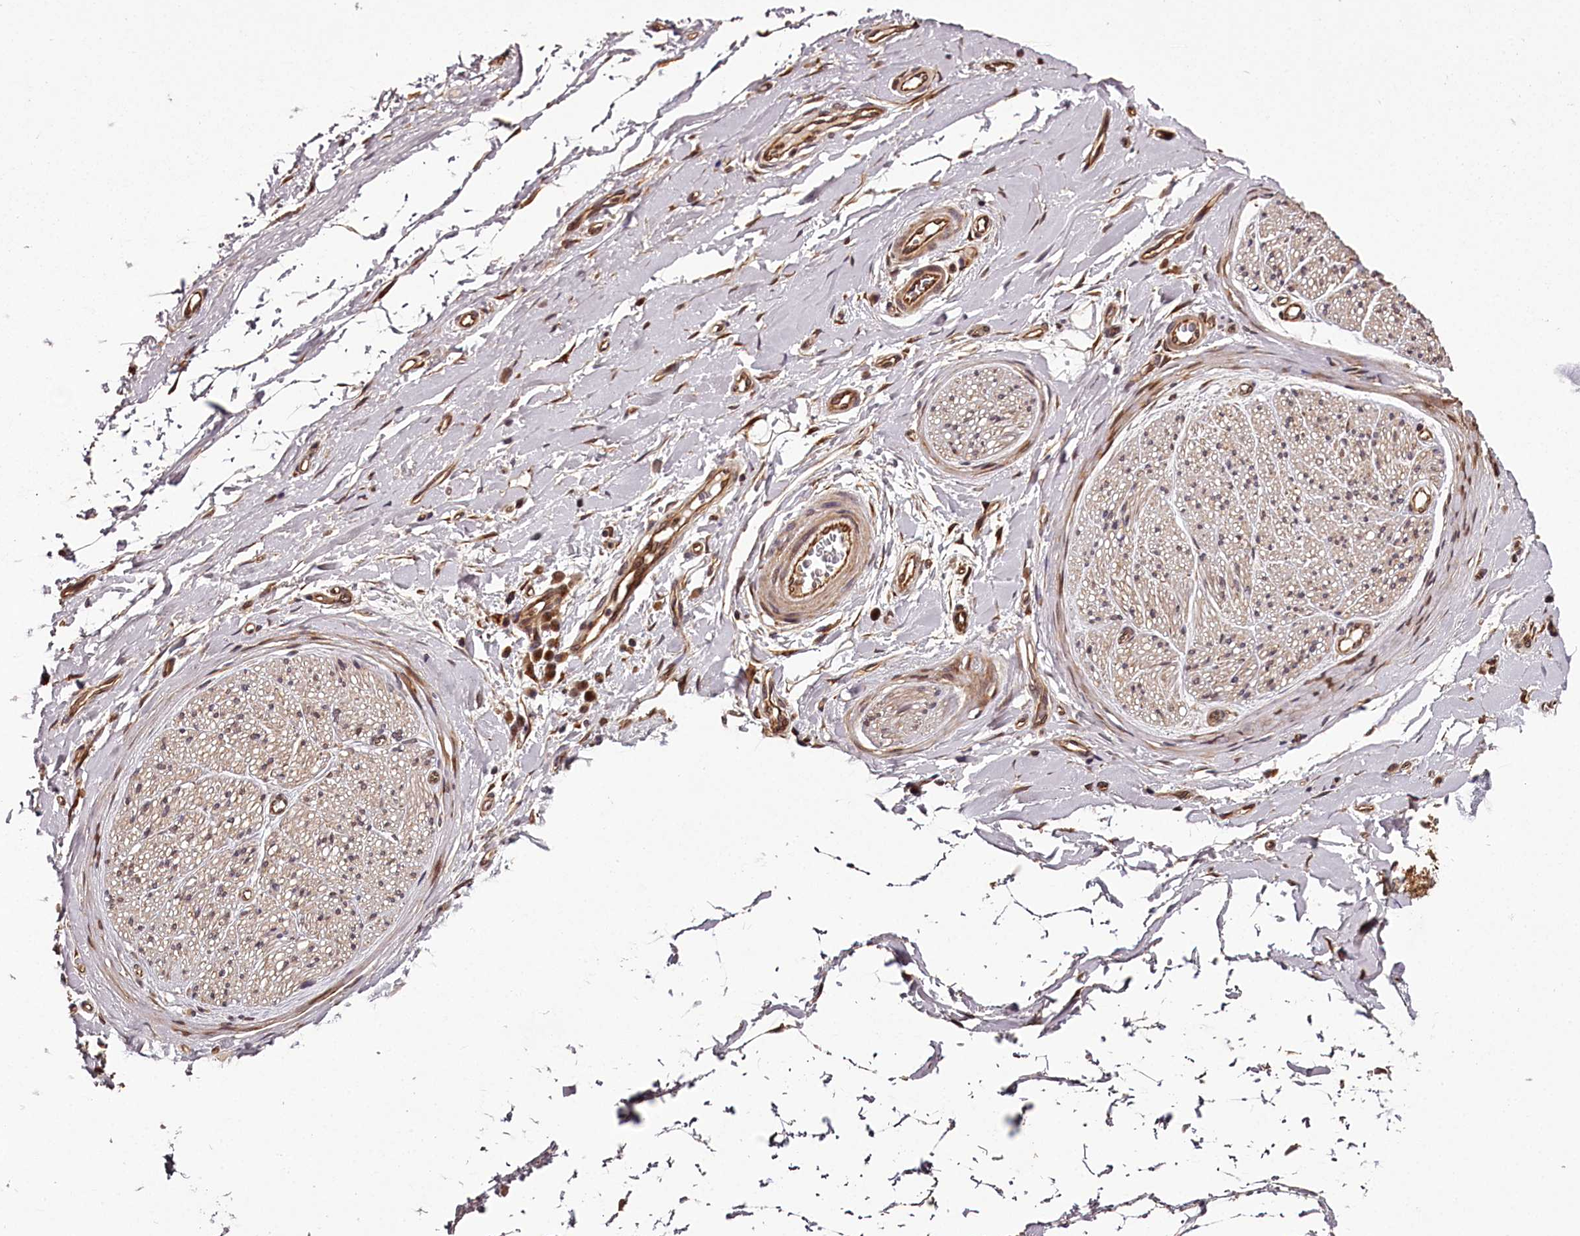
{"staining": {"intensity": "strong", "quantity": ">75%", "location": "cytoplasmic/membranous,nuclear"}, "tissue": "adipose tissue", "cell_type": "Adipocytes", "image_type": "normal", "snomed": [{"axis": "morphology", "description": "Normal tissue, NOS"}, {"axis": "morphology", "description": "Adenocarcinoma, NOS"}, {"axis": "topography", "description": "Stomach, upper"}, {"axis": "topography", "description": "Peripheral nerve tissue"}], "caption": "Immunohistochemistry (DAB) staining of benign human adipose tissue displays strong cytoplasmic/membranous,nuclear protein expression in approximately >75% of adipocytes.", "gene": "MAML3", "patient": {"sex": "male", "age": 62}}